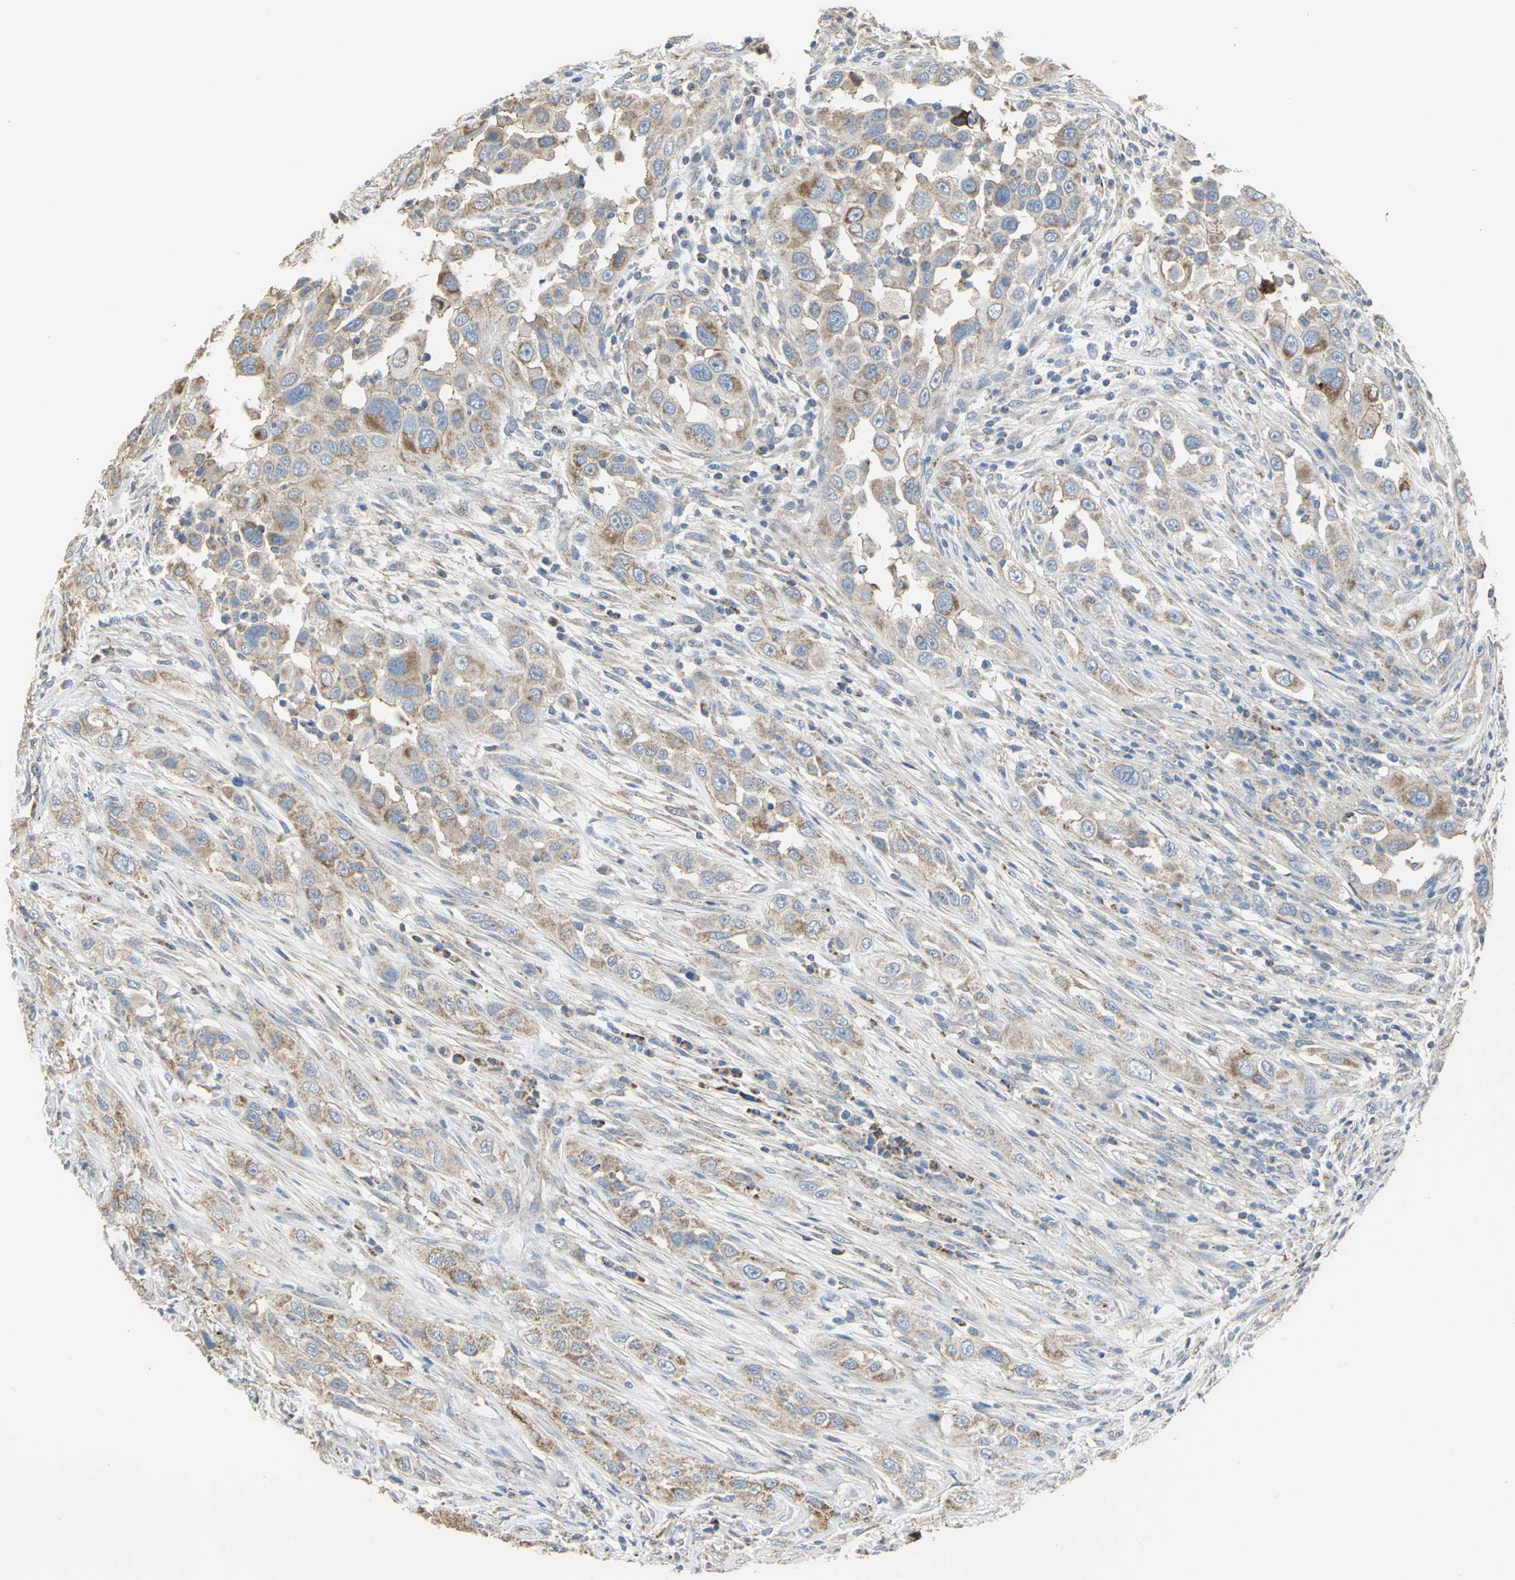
{"staining": {"intensity": "moderate", "quantity": ">75%", "location": "cytoplasmic/membranous"}, "tissue": "head and neck cancer", "cell_type": "Tumor cells", "image_type": "cancer", "snomed": [{"axis": "morphology", "description": "Carcinoma, NOS"}, {"axis": "topography", "description": "Head-Neck"}], "caption": "This histopathology image shows head and neck carcinoma stained with immunohistochemistry to label a protein in brown. The cytoplasmic/membranous of tumor cells show moderate positivity for the protein. Nuclei are counter-stained blue.", "gene": "NDUFB5", "patient": {"sex": "male", "age": 87}}